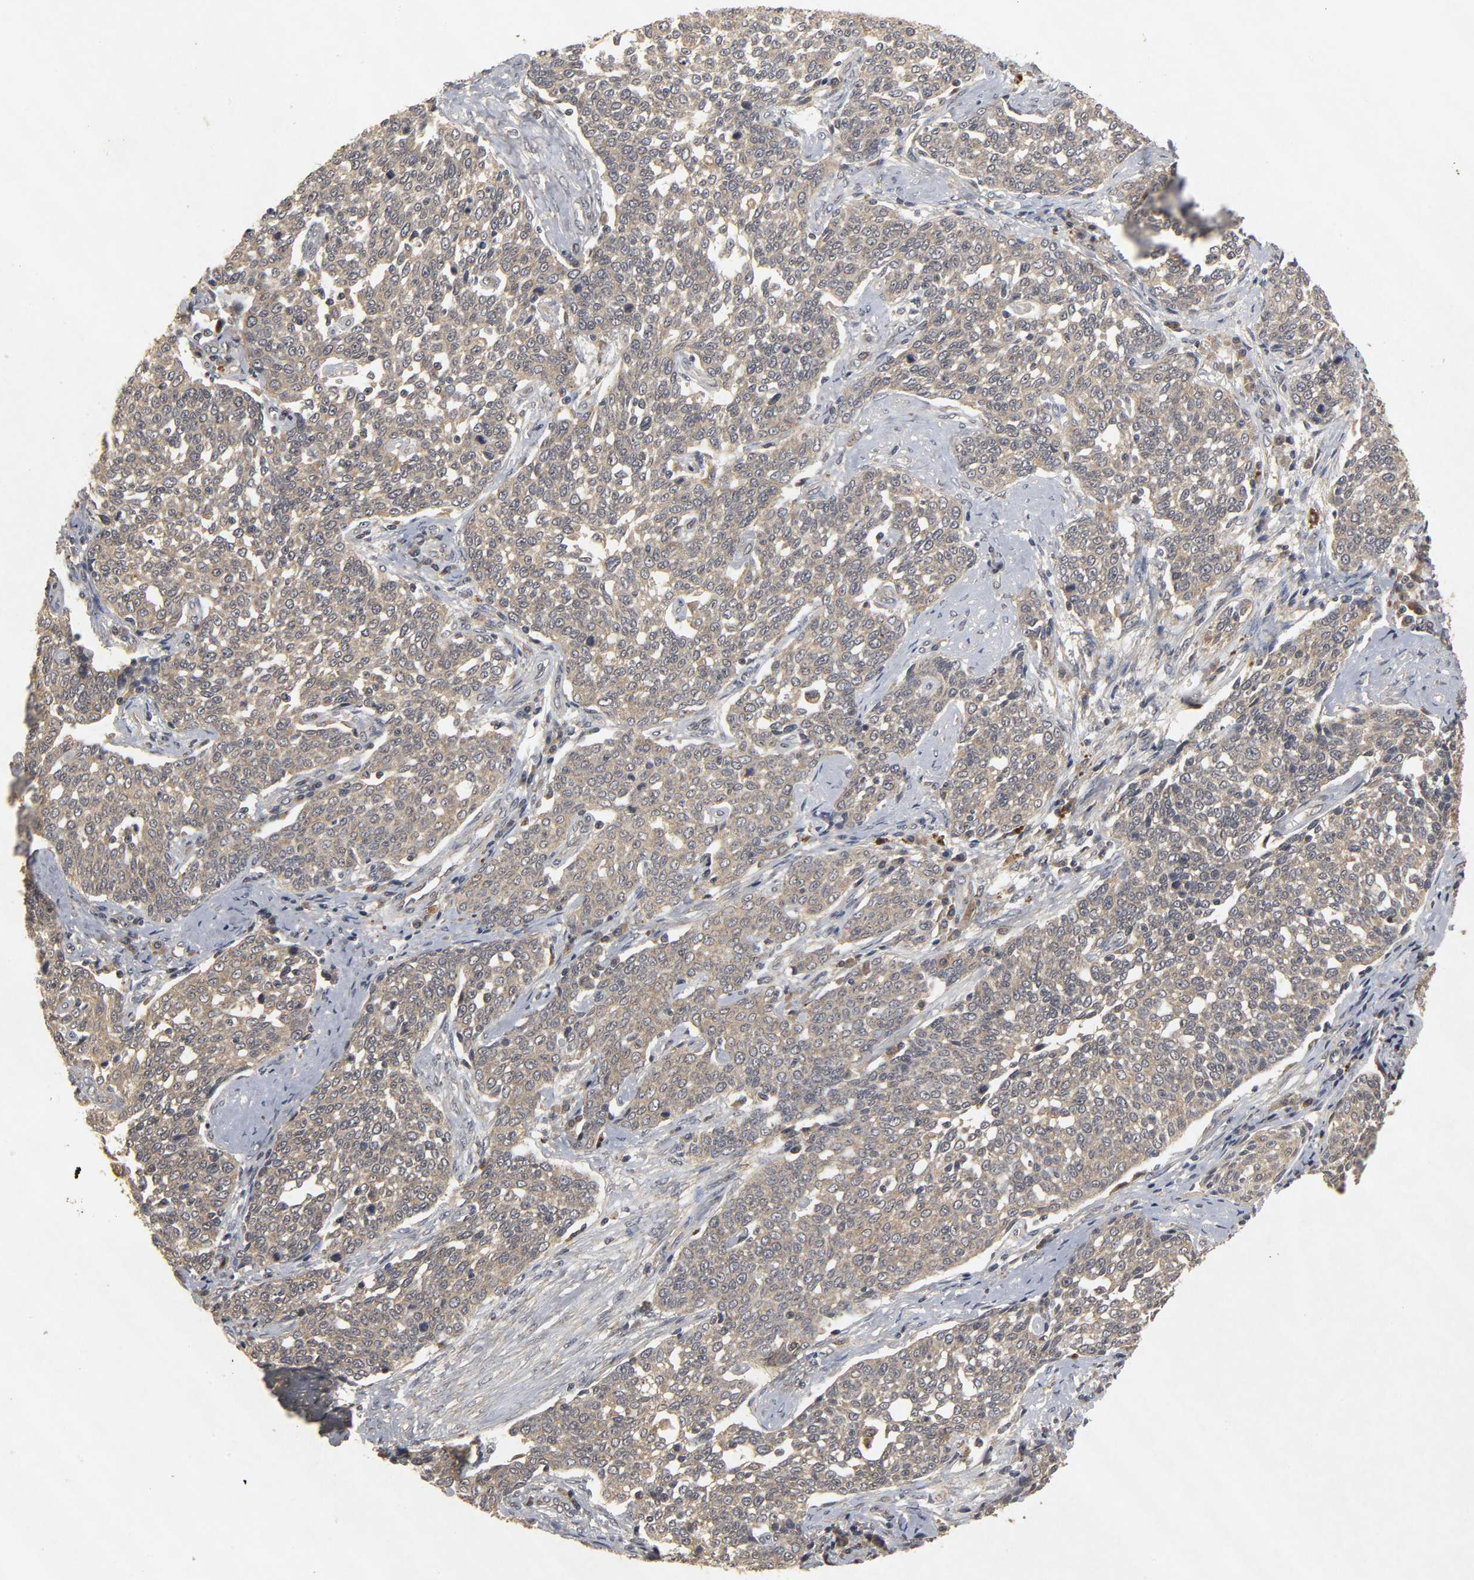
{"staining": {"intensity": "weak", "quantity": "25%-75%", "location": "cytoplasmic/membranous"}, "tissue": "cervical cancer", "cell_type": "Tumor cells", "image_type": "cancer", "snomed": [{"axis": "morphology", "description": "Squamous cell carcinoma, NOS"}, {"axis": "topography", "description": "Cervix"}], "caption": "Protein expression analysis of human squamous cell carcinoma (cervical) reveals weak cytoplasmic/membranous expression in about 25%-75% of tumor cells. The protein of interest is stained brown, and the nuclei are stained in blue (DAB (3,3'-diaminobenzidine) IHC with brightfield microscopy, high magnification).", "gene": "TRAF6", "patient": {"sex": "female", "age": 34}}